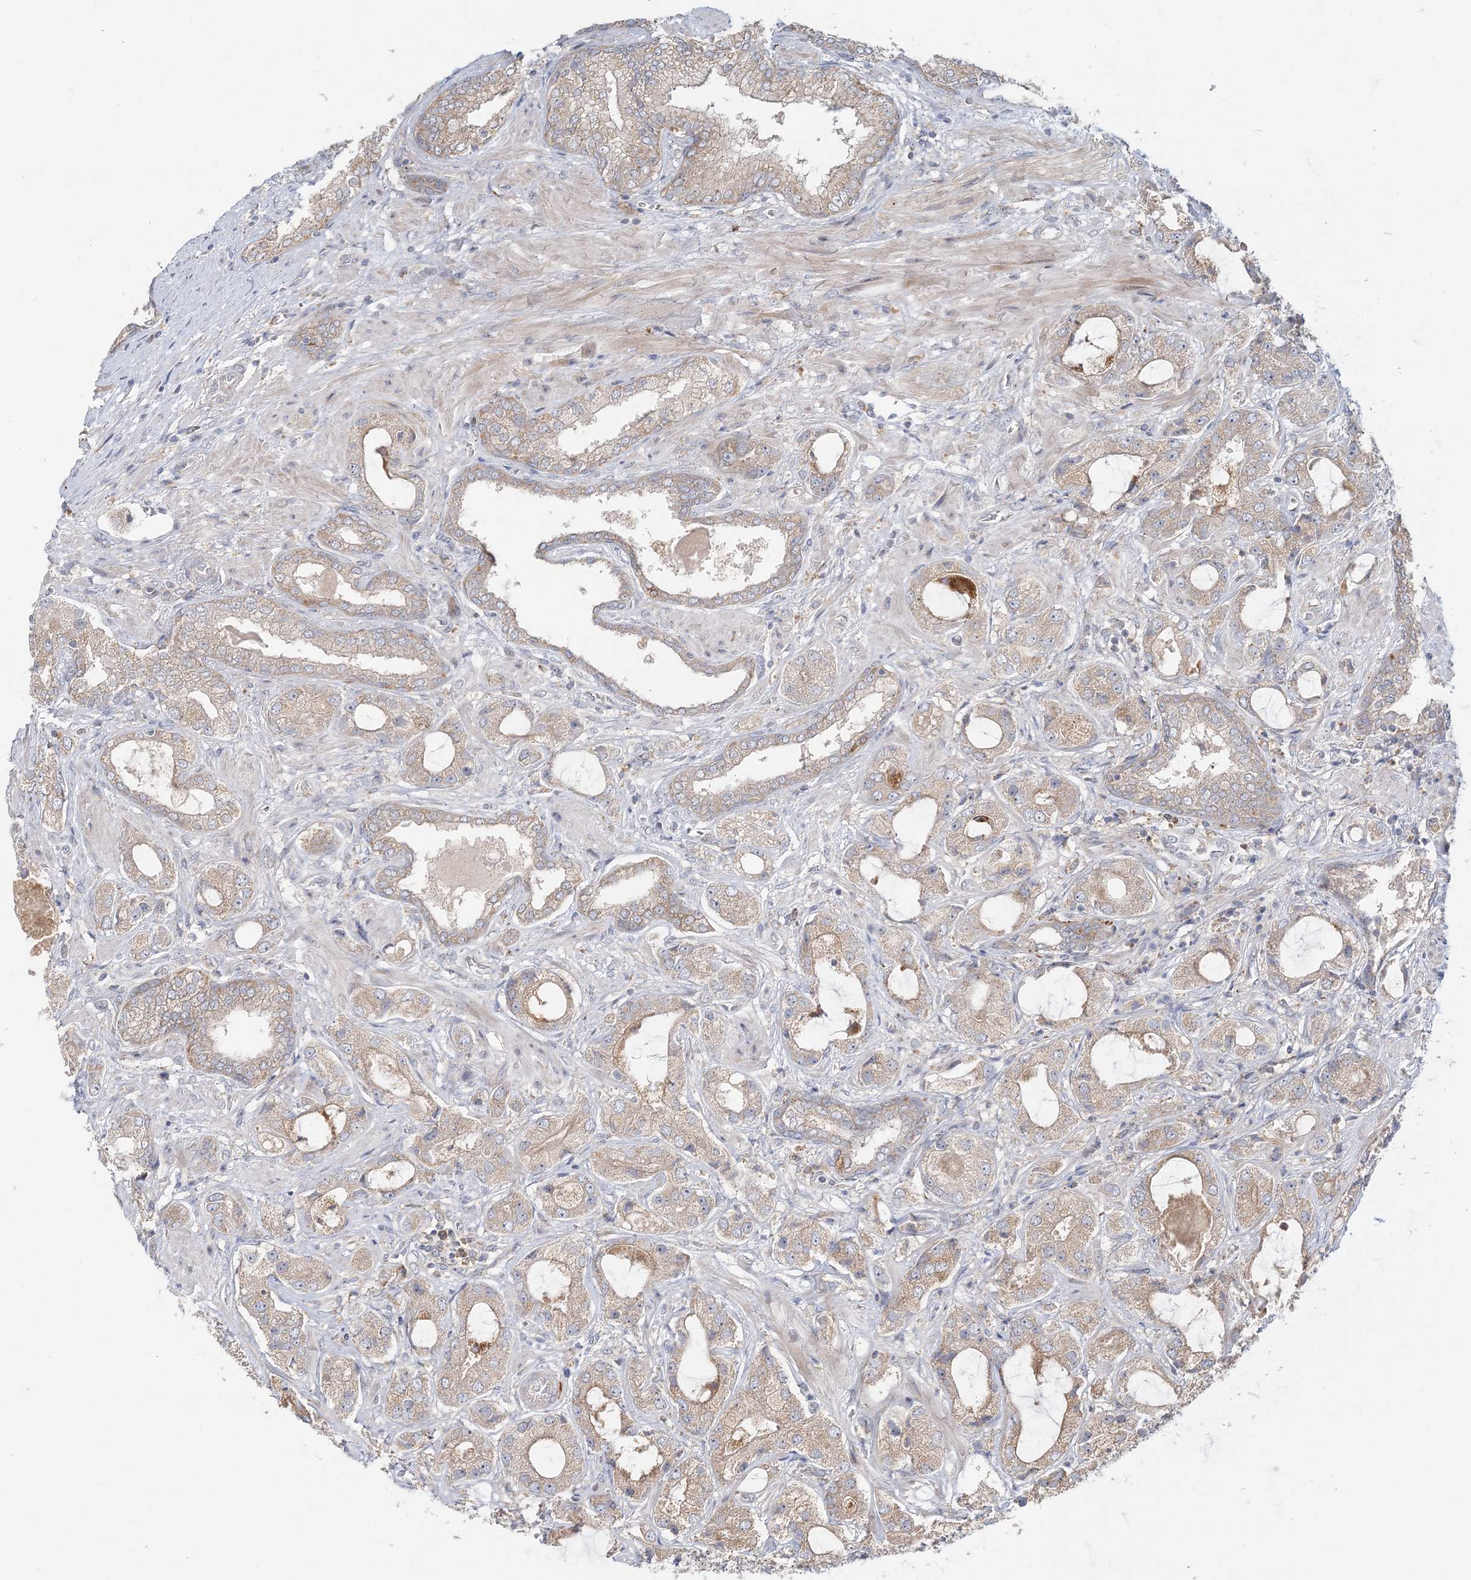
{"staining": {"intensity": "weak", "quantity": ">75%", "location": "cytoplasmic/membranous"}, "tissue": "prostate cancer", "cell_type": "Tumor cells", "image_type": "cancer", "snomed": [{"axis": "morphology", "description": "Normal tissue, NOS"}, {"axis": "morphology", "description": "Adenocarcinoma, High grade"}, {"axis": "topography", "description": "Prostate"}, {"axis": "topography", "description": "Peripheral nerve tissue"}], "caption": "Brown immunohistochemical staining in human prostate cancer shows weak cytoplasmic/membranous positivity in approximately >75% of tumor cells.", "gene": "ABCC3", "patient": {"sex": "male", "age": 59}}